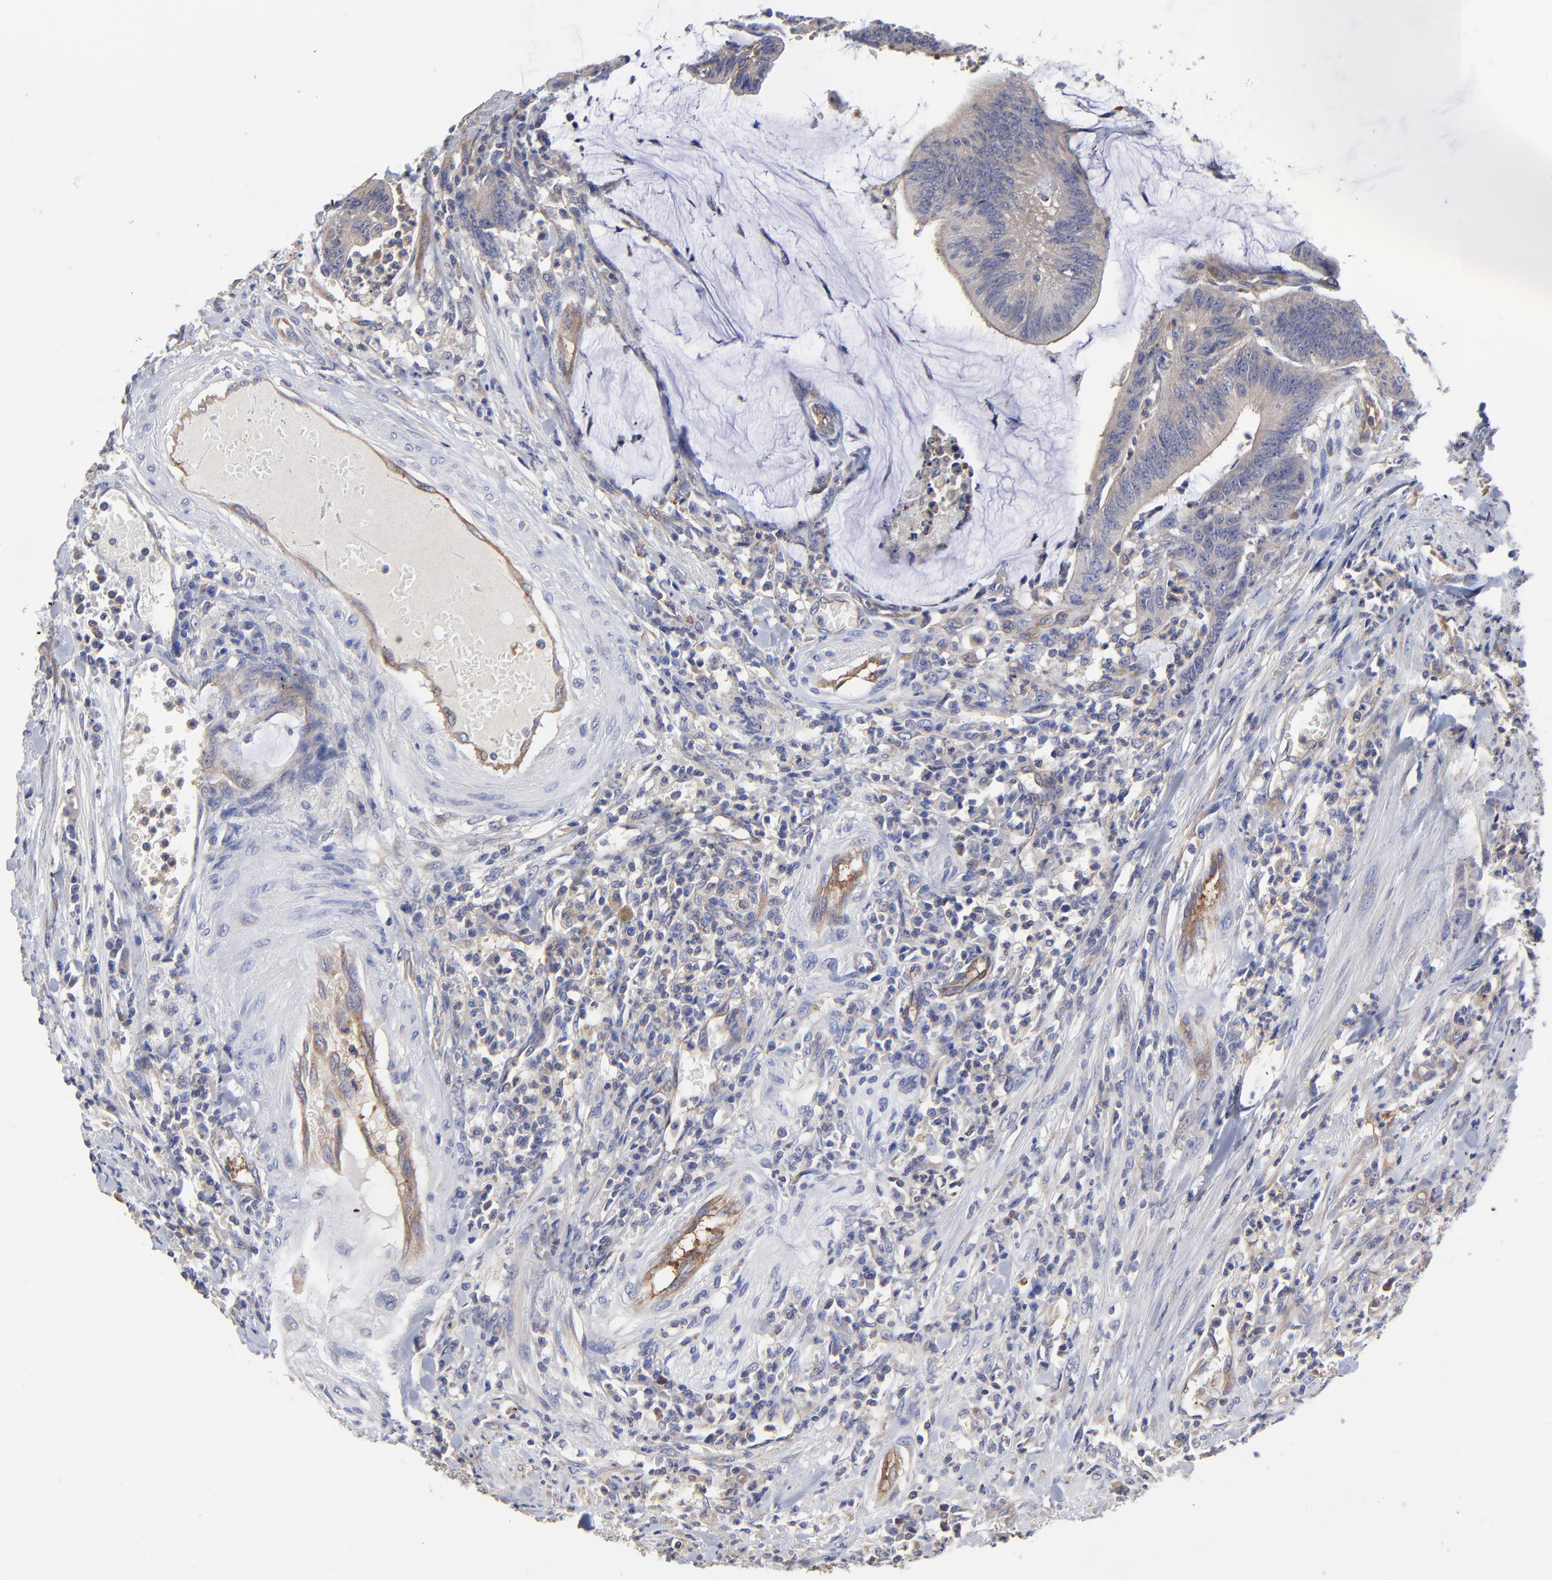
{"staining": {"intensity": "moderate", "quantity": "25%-75%", "location": "cytoplasmic/membranous"}, "tissue": "colorectal cancer", "cell_type": "Tumor cells", "image_type": "cancer", "snomed": [{"axis": "morphology", "description": "Adenocarcinoma, NOS"}, {"axis": "topography", "description": "Rectum"}], "caption": "This image displays immunohistochemistry staining of human colorectal cancer (adenocarcinoma), with medium moderate cytoplasmic/membranous expression in approximately 25%-75% of tumor cells.", "gene": "SULF2", "patient": {"sex": "female", "age": 66}}